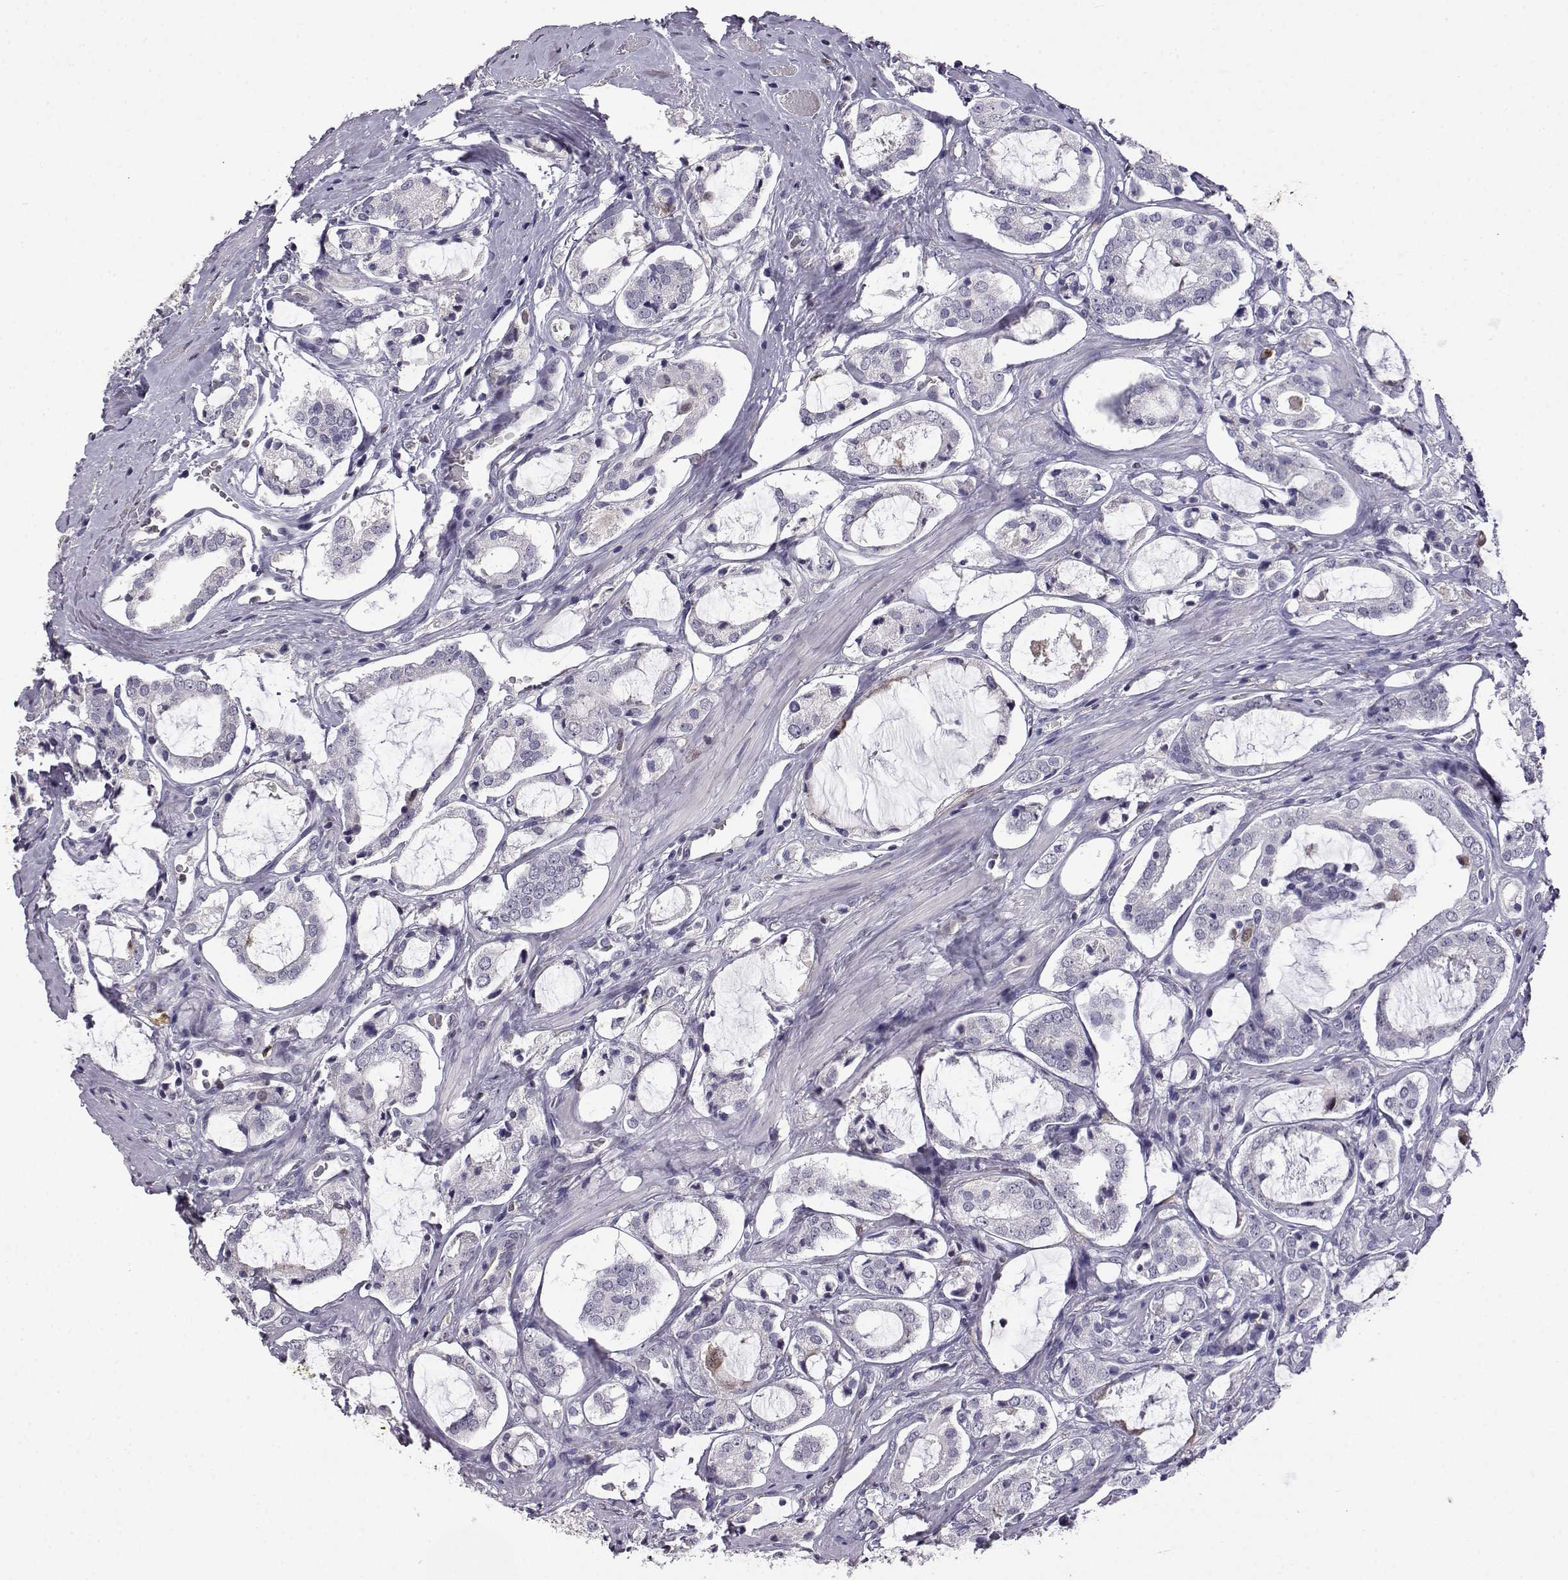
{"staining": {"intensity": "negative", "quantity": "none", "location": "none"}, "tissue": "prostate cancer", "cell_type": "Tumor cells", "image_type": "cancer", "snomed": [{"axis": "morphology", "description": "Adenocarcinoma, NOS"}, {"axis": "topography", "description": "Prostate"}], "caption": "Immunohistochemistry (IHC) of human prostate adenocarcinoma reveals no staining in tumor cells.", "gene": "AKR1B1", "patient": {"sex": "male", "age": 66}}